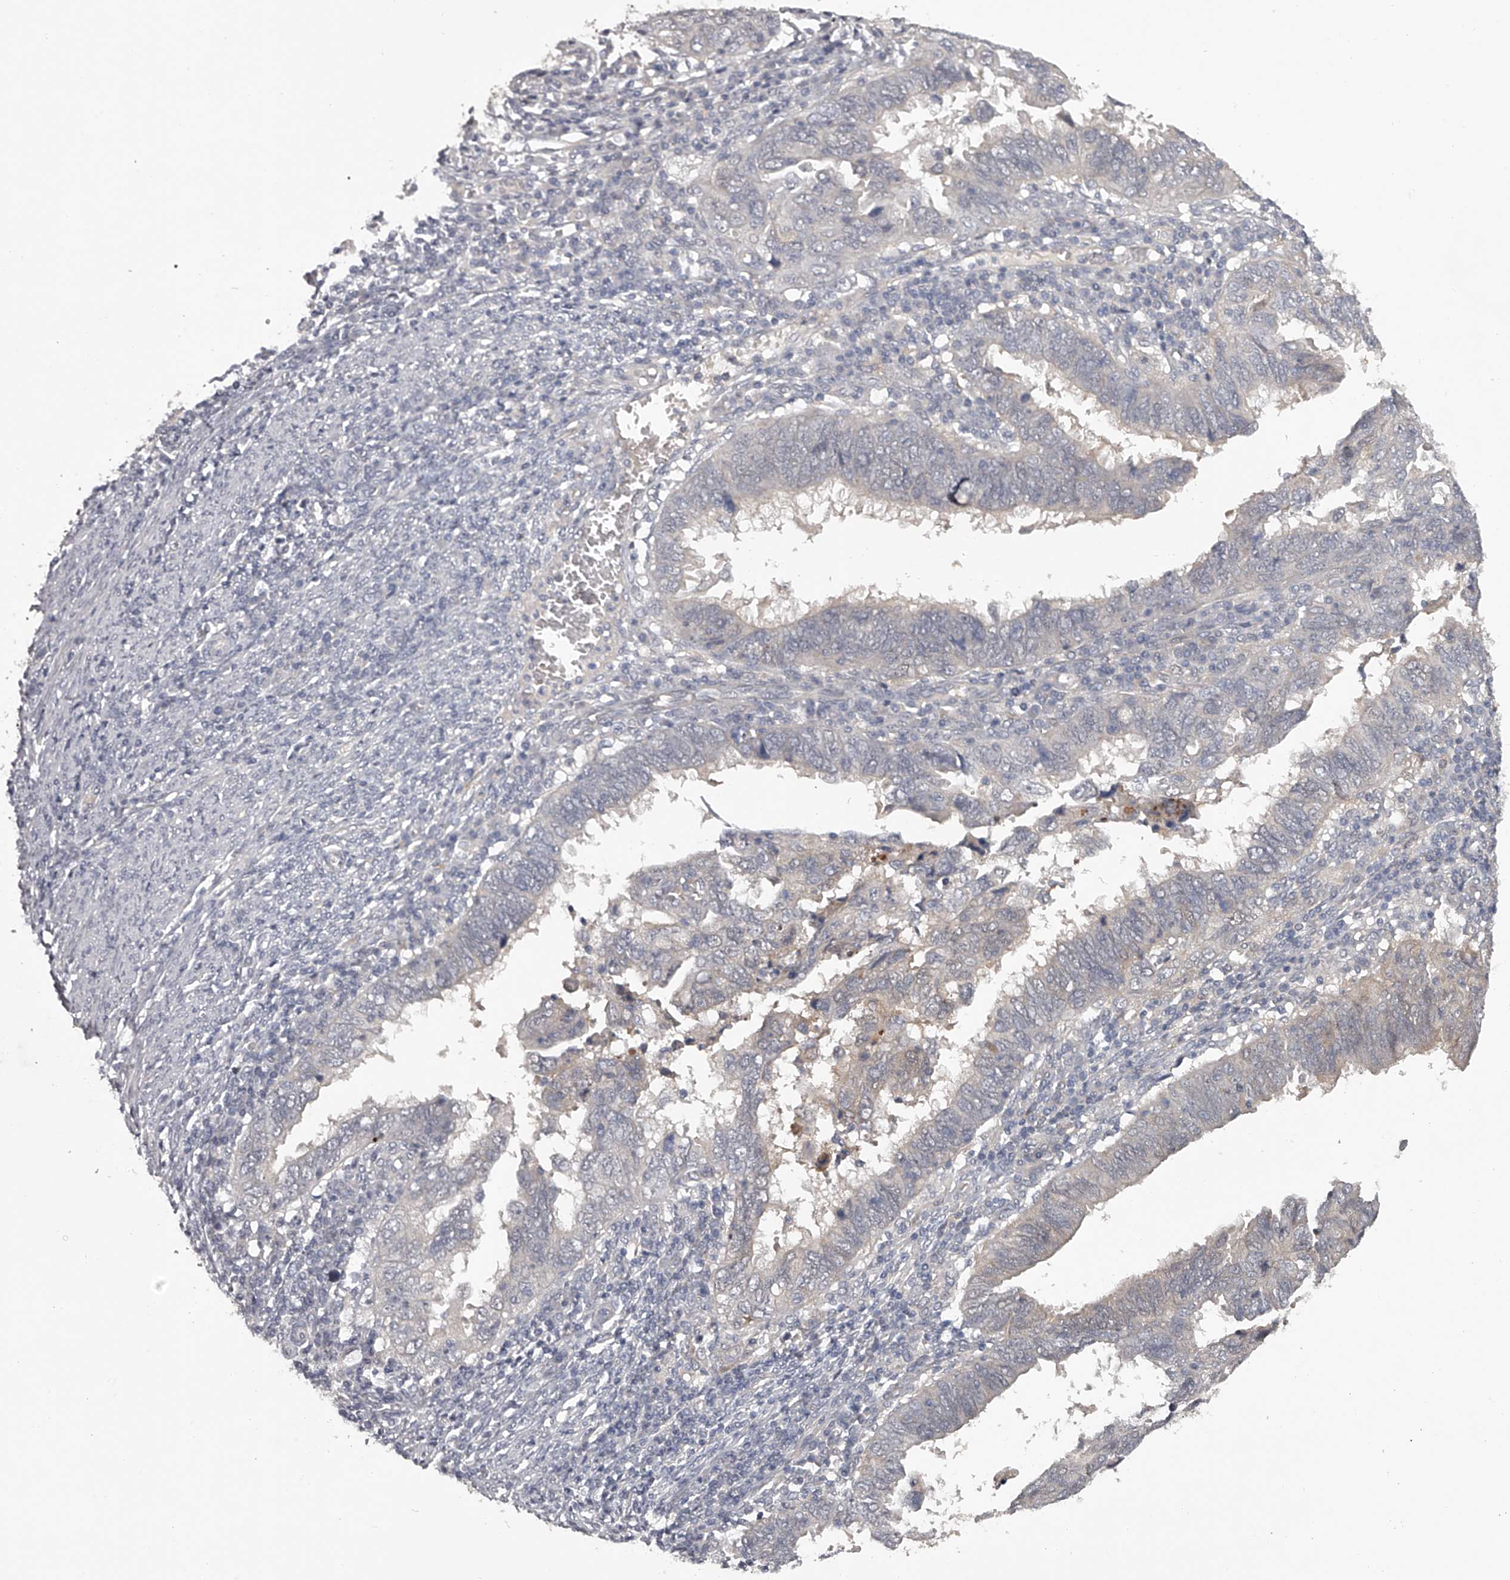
{"staining": {"intensity": "negative", "quantity": "none", "location": "none"}, "tissue": "endometrial cancer", "cell_type": "Tumor cells", "image_type": "cancer", "snomed": [{"axis": "morphology", "description": "Adenocarcinoma, NOS"}, {"axis": "topography", "description": "Uterus"}], "caption": "An immunohistochemistry (IHC) micrograph of adenocarcinoma (endometrial) is shown. There is no staining in tumor cells of adenocarcinoma (endometrial).", "gene": "GGCT", "patient": {"sex": "female", "age": 77}}